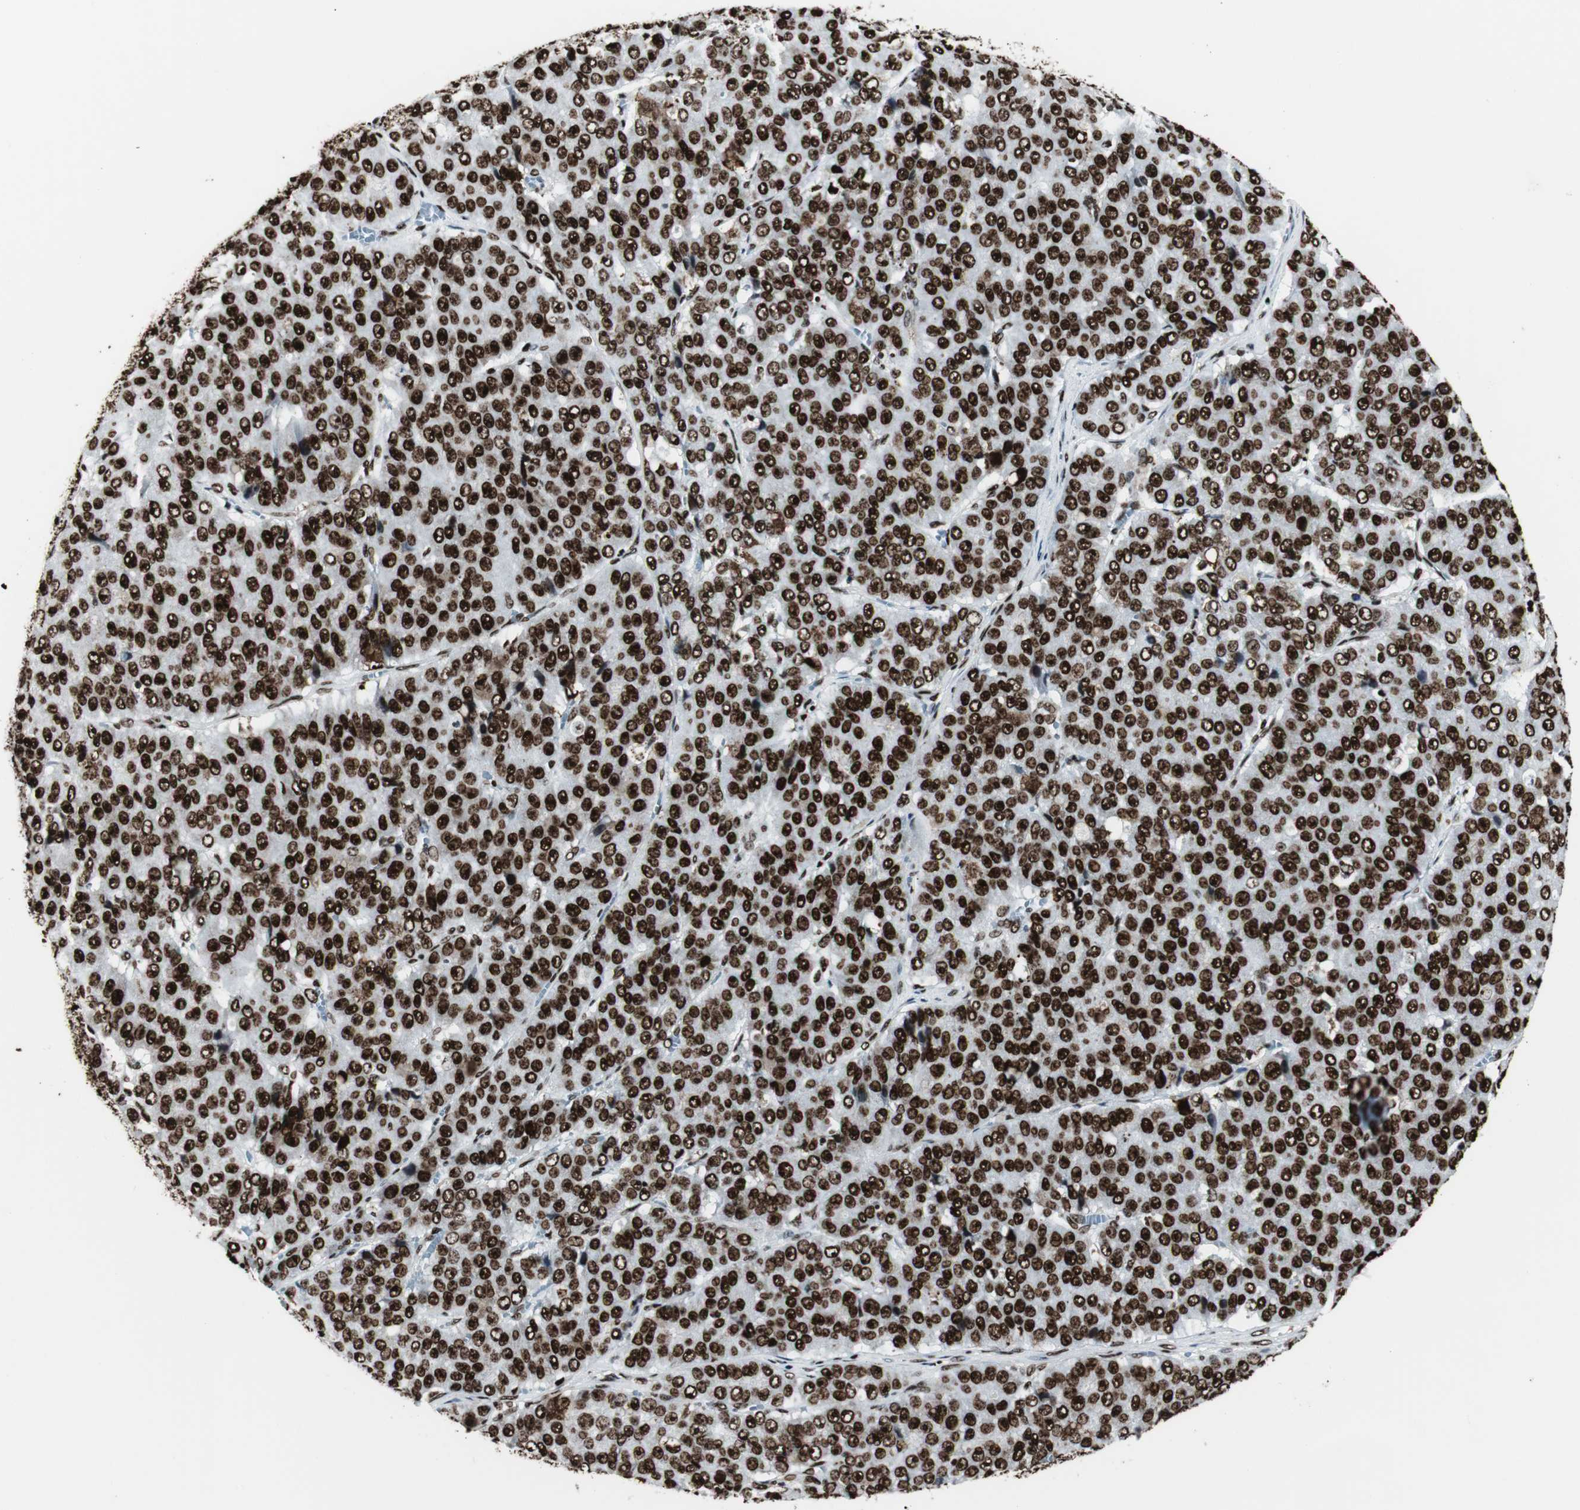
{"staining": {"intensity": "strong", "quantity": ">75%", "location": "nuclear"}, "tissue": "pancreatic cancer", "cell_type": "Tumor cells", "image_type": "cancer", "snomed": [{"axis": "morphology", "description": "Adenocarcinoma, NOS"}, {"axis": "topography", "description": "Pancreas"}], "caption": "Tumor cells exhibit strong nuclear staining in approximately >75% of cells in pancreatic adenocarcinoma.", "gene": "NCL", "patient": {"sex": "male", "age": 50}}